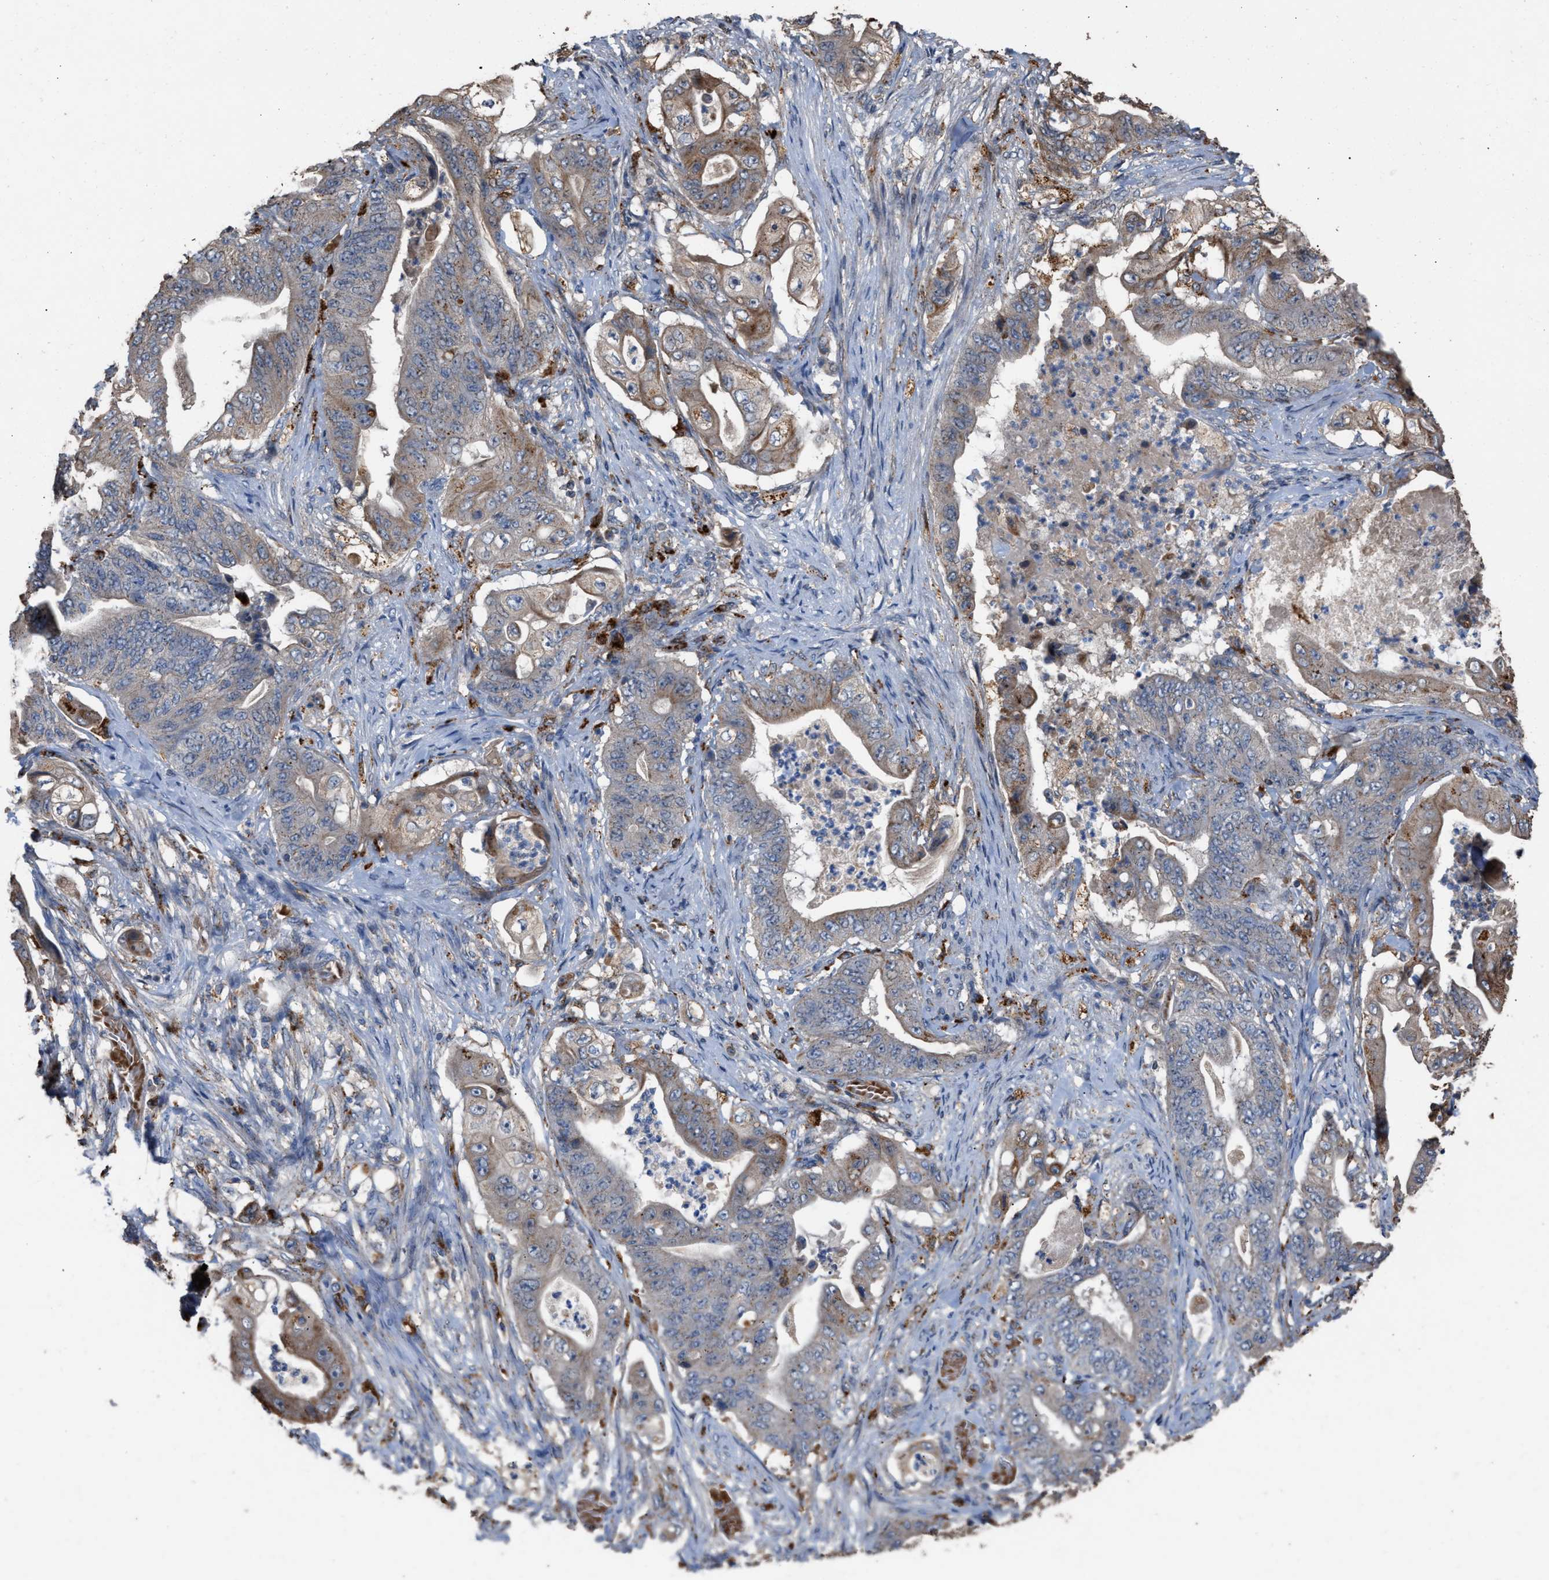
{"staining": {"intensity": "weak", "quantity": "25%-75%", "location": "cytoplasmic/membranous"}, "tissue": "stomach cancer", "cell_type": "Tumor cells", "image_type": "cancer", "snomed": [{"axis": "morphology", "description": "Adenocarcinoma, NOS"}, {"axis": "topography", "description": "Stomach"}], "caption": "High-magnification brightfield microscopy of adenocarcinoma (stomach) stained with DAB (brown) and counterstained with hematoxylin (blue). tumor cells exhibit weak cytoplasmic/membranous expression is seen in approximately25%-75% of cells.", "gene": "ELMO3", "patient": {"sex": "female", "age": 73}}